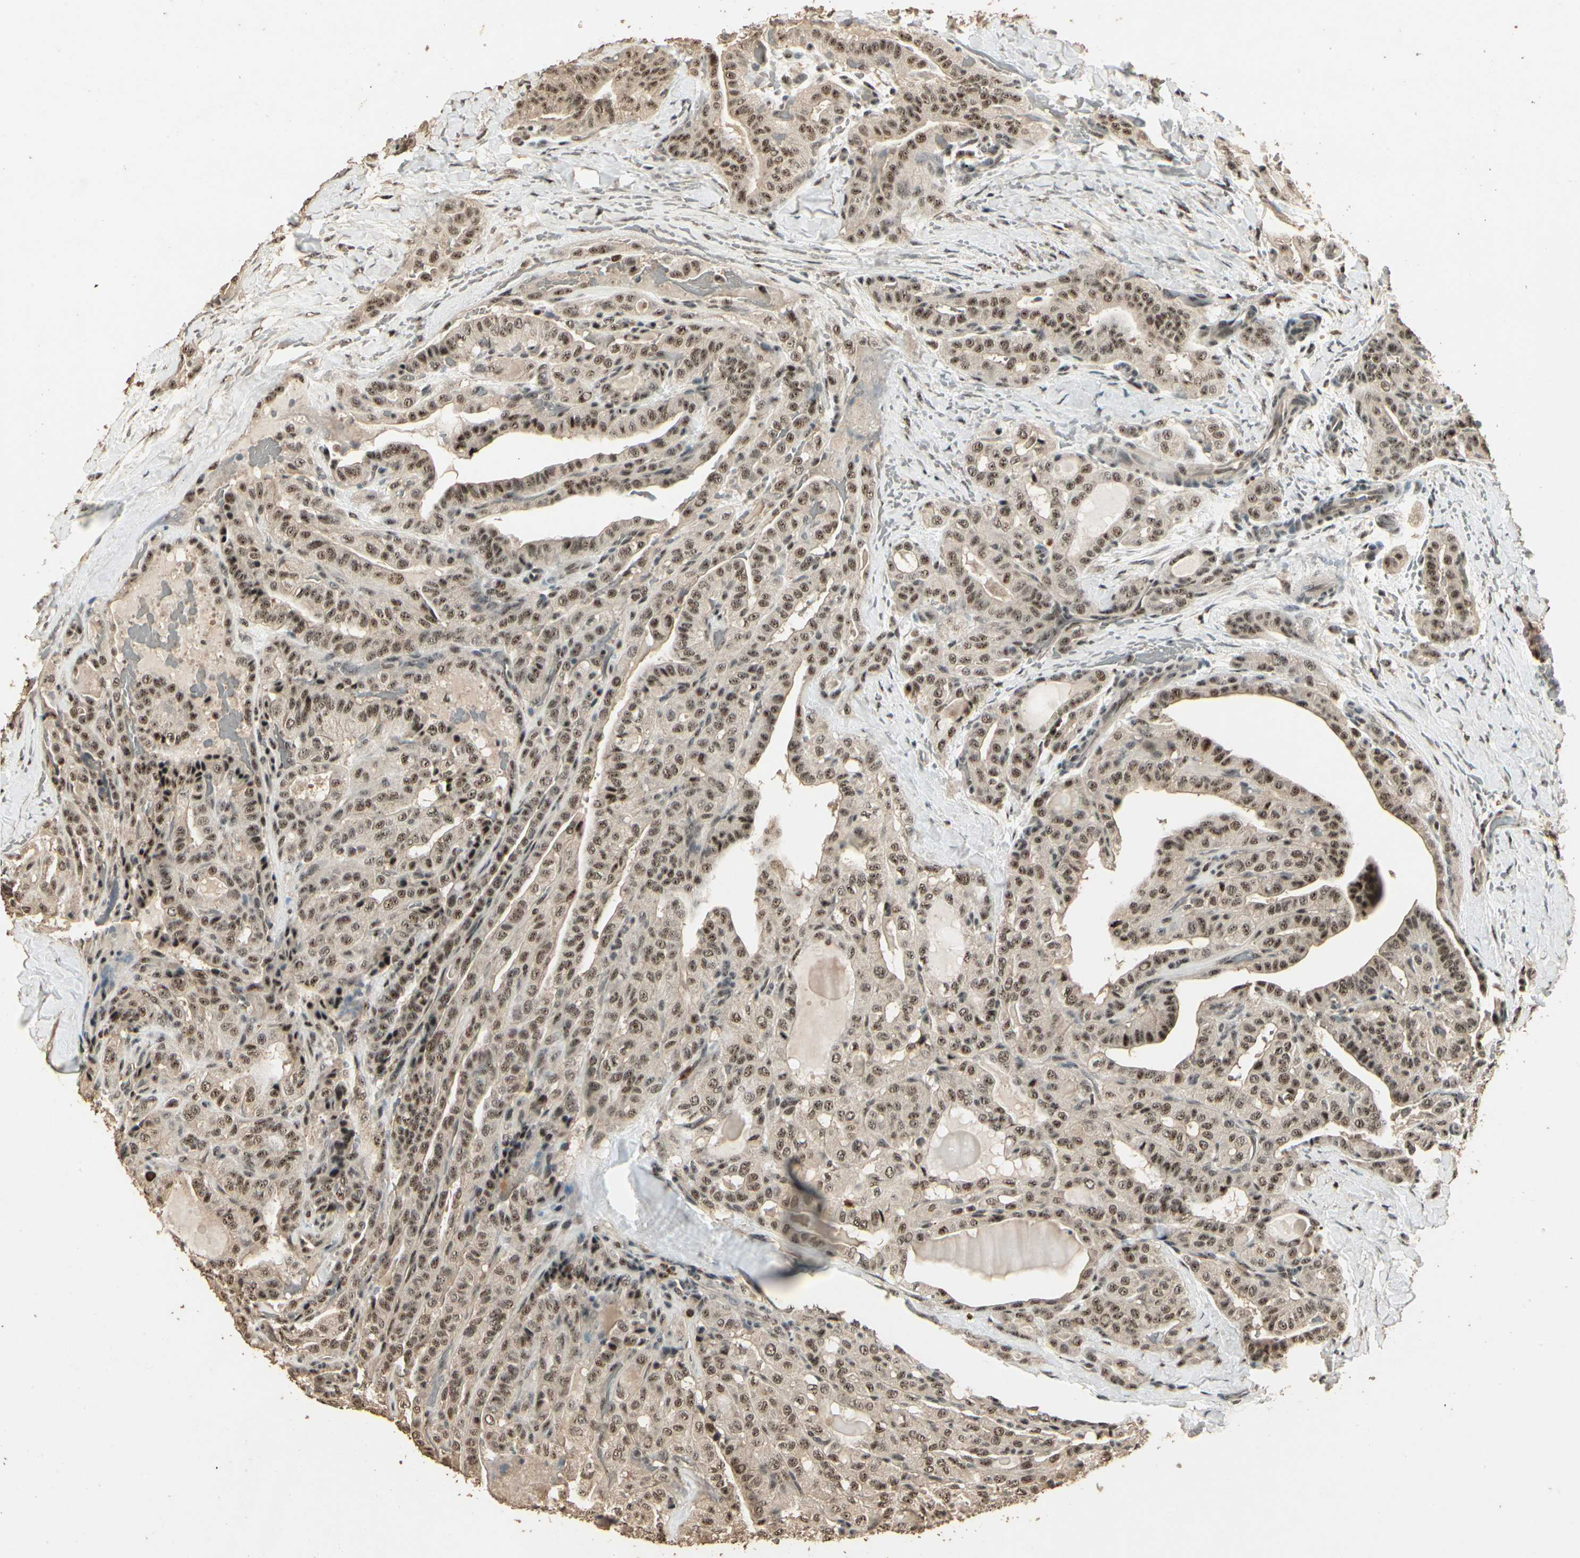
{"staining": {"intensity": "moderate", "quantity": ">75%", "location": "cytoplasmic/membranous,nuclear"}, "tissue": "thyroid cancer", "cell_type": "Tumor cells", "image_type": "cancer", "snomed": [{"axis": "morphology", "description": "Papillary adenocarcinoma, NOS"}, {"axis": "topography", "description": "Thyroid gland"}], "caption": "A high-resolution photomicrograph shows immunohistochemistry staining of thyroid papillary adenocarcinoma, which shows moderate cytoplasmic/membranous and nuclear expression in approximately >75% of tumor cells.", "gene": "RBM25", "patient": {"sex": "male", "age": 77}}